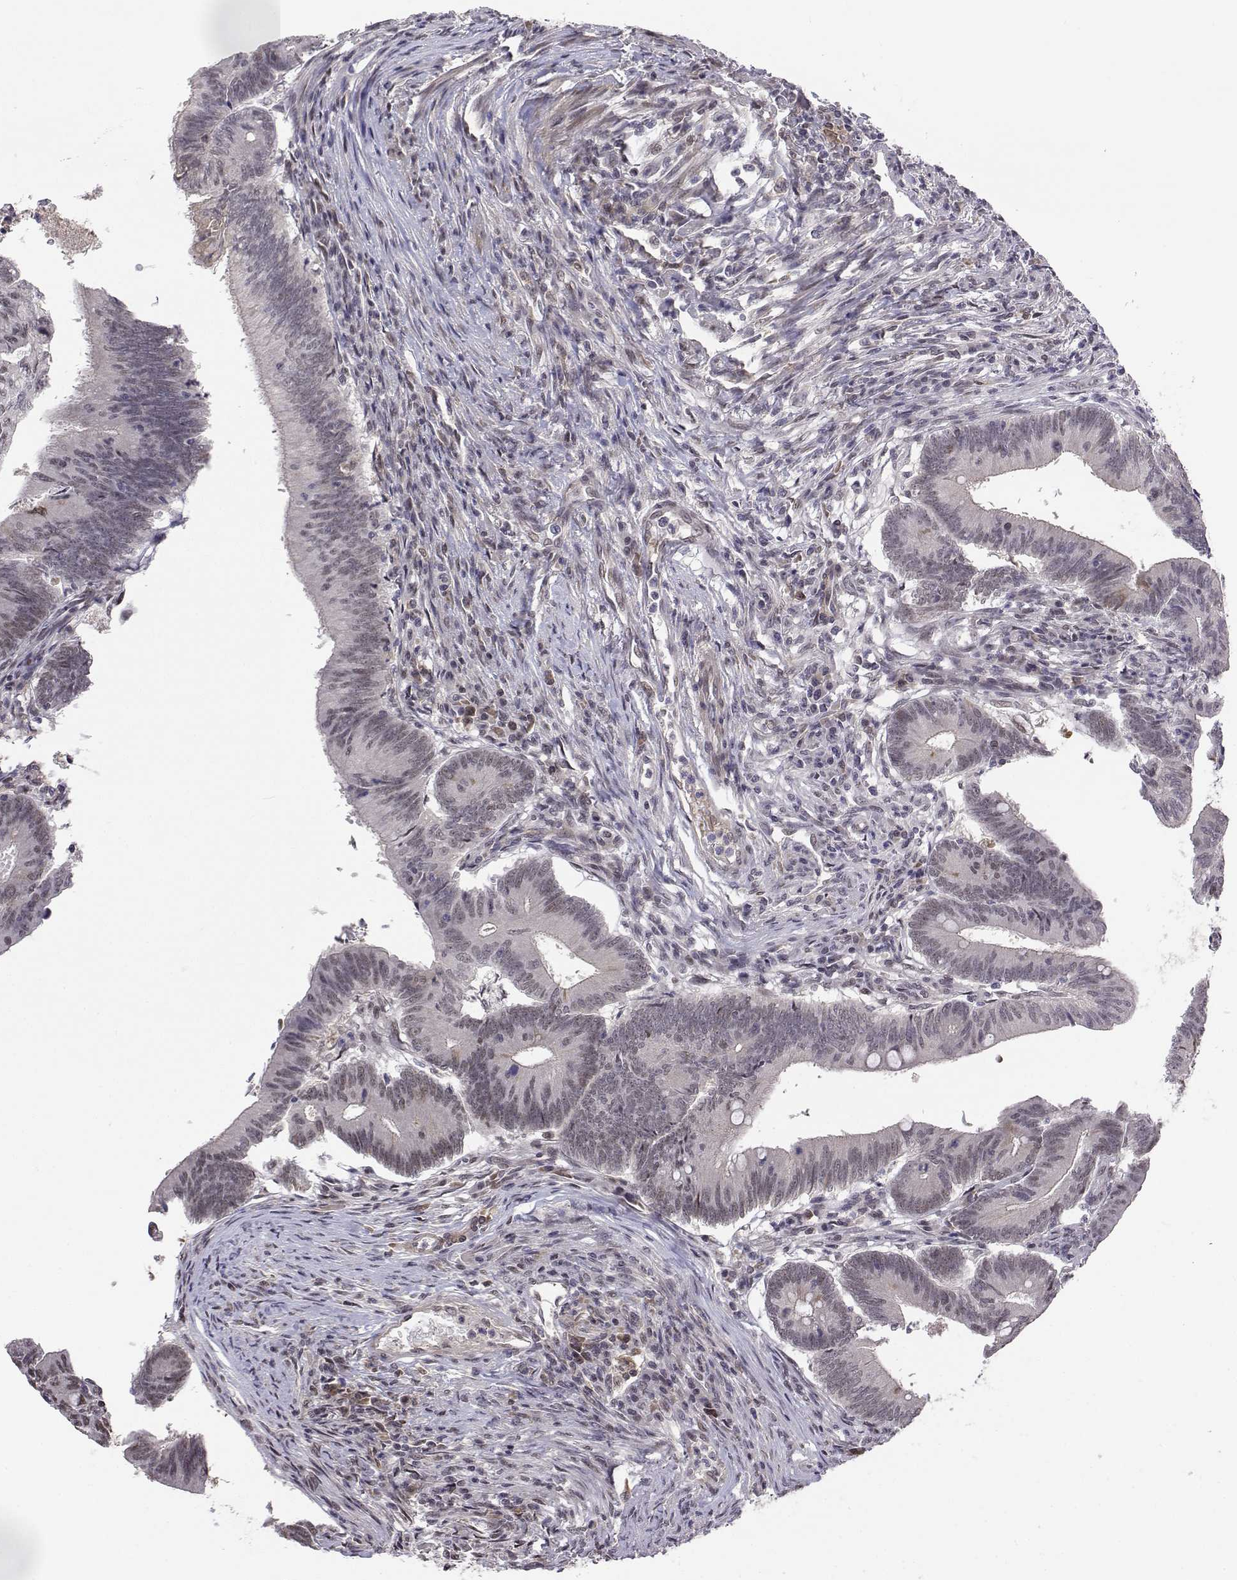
{"staining": {"intensity": "negative", "quantity": "none", "location": "none"}, "tissue": "colorectal cancer", "cell_type": "Tumor cells", "image_type": "cancer", "snomed": [{"axis": "morphology", "description": "Adenocarcinoma, NOS"}, {"axis": "topography", "description": "Colon"}], "caption": "This is an immunohistochemistry micrograph of human colorectal cancer. There is no positivity in tumor cells.", "gene": "ITGA7", "patient": {"sex": "female", "age": 70}}